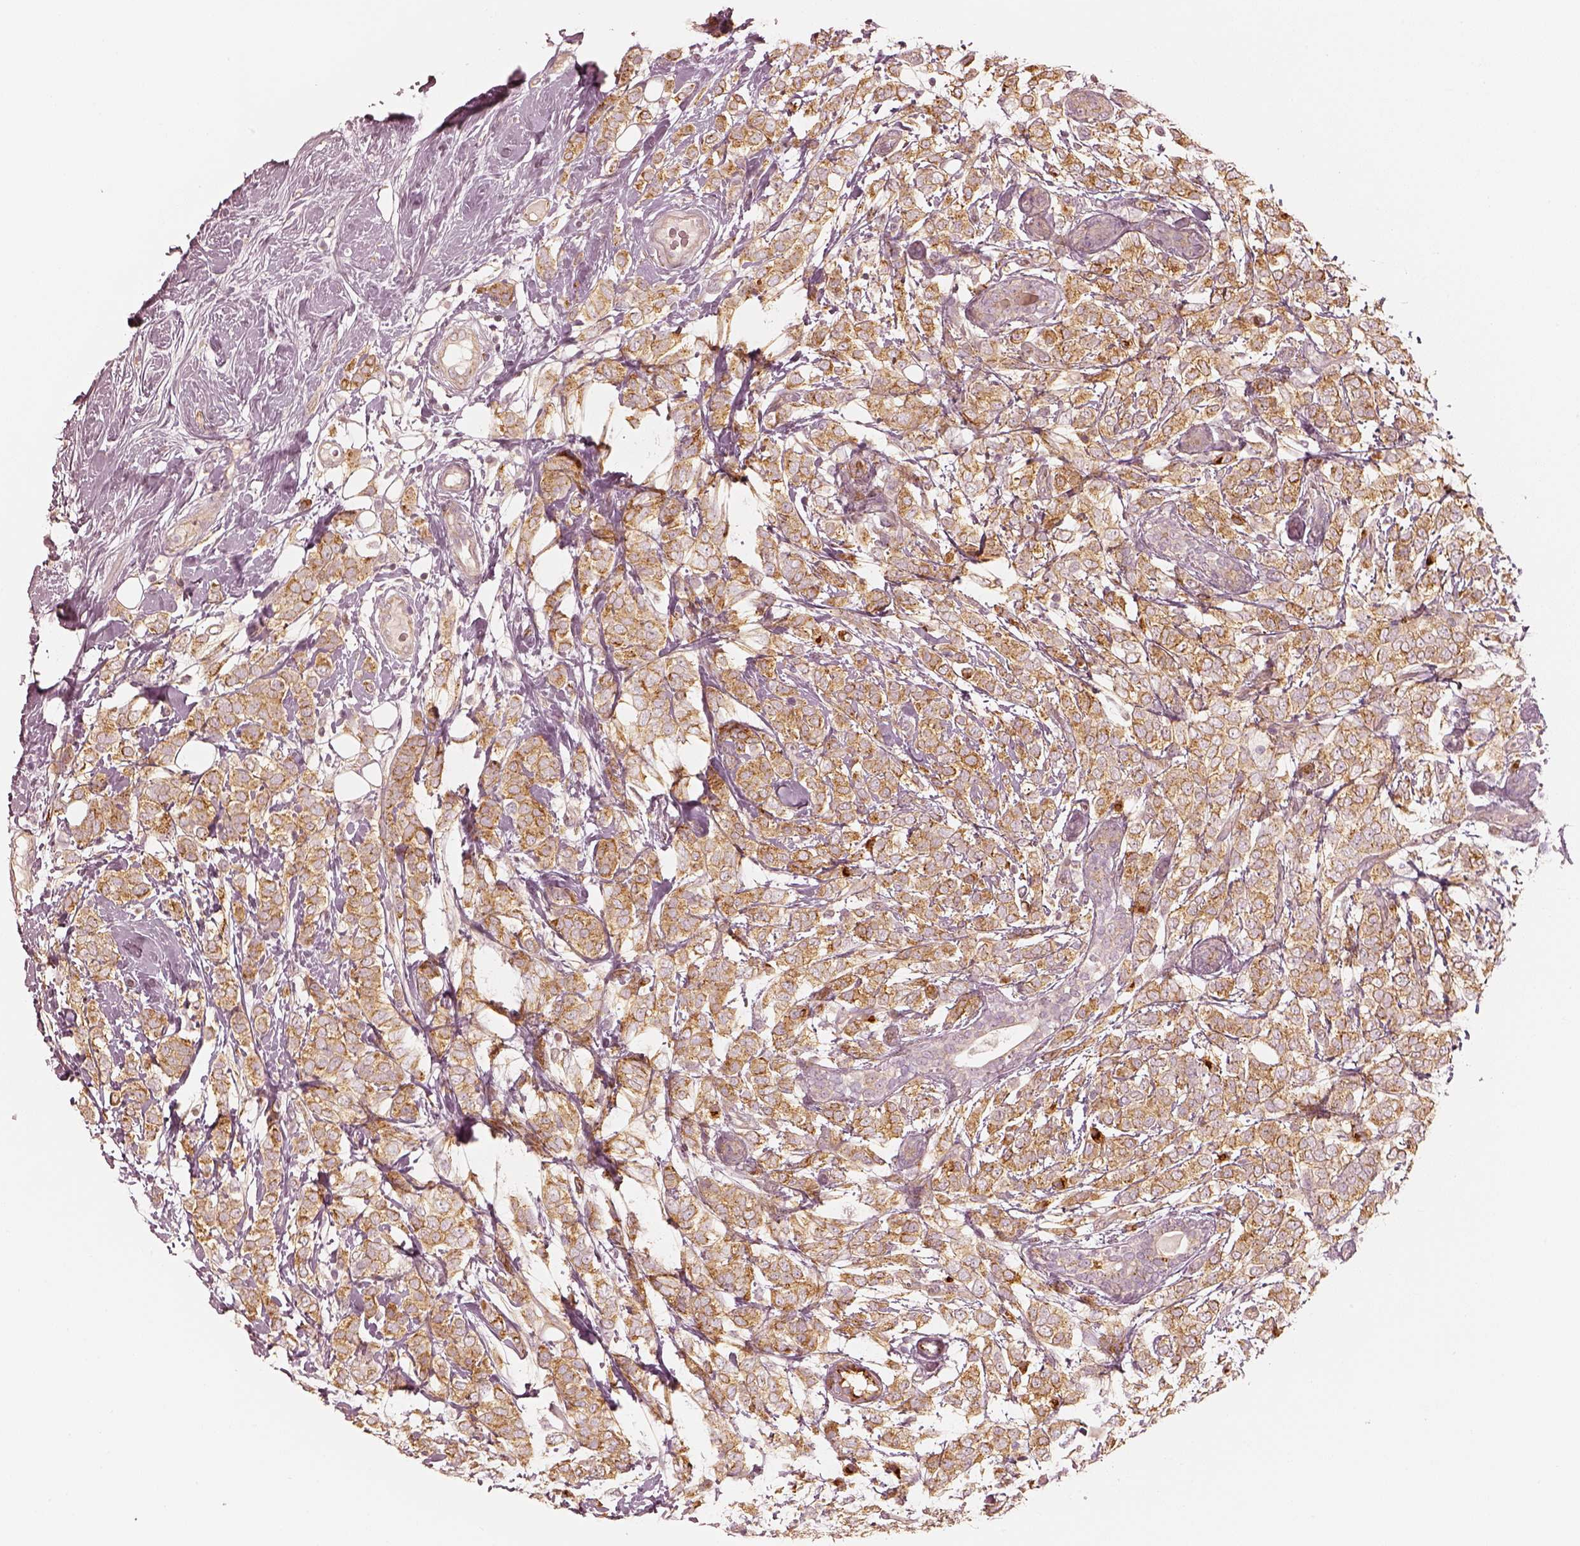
{"staining": {"intensity": "moderate", "quantity": ">75%", "location": "cytoplasmic/membranous"}, "tissue": "breast cancer", "cell_type": "Tumor cells", "image_type": "cancer", "snomed": [{"axis": "morphology", "description": "Lobular carcinoma"}, {"axis": "topography", "description": "Breast"}], "caption": "A brown stain shows moderate cytoplasmic/membranous staining of a protein in human breast cancer tumor cells.", "gene": "GORASP2", "patient": {"sex": "female", "age": 49}}